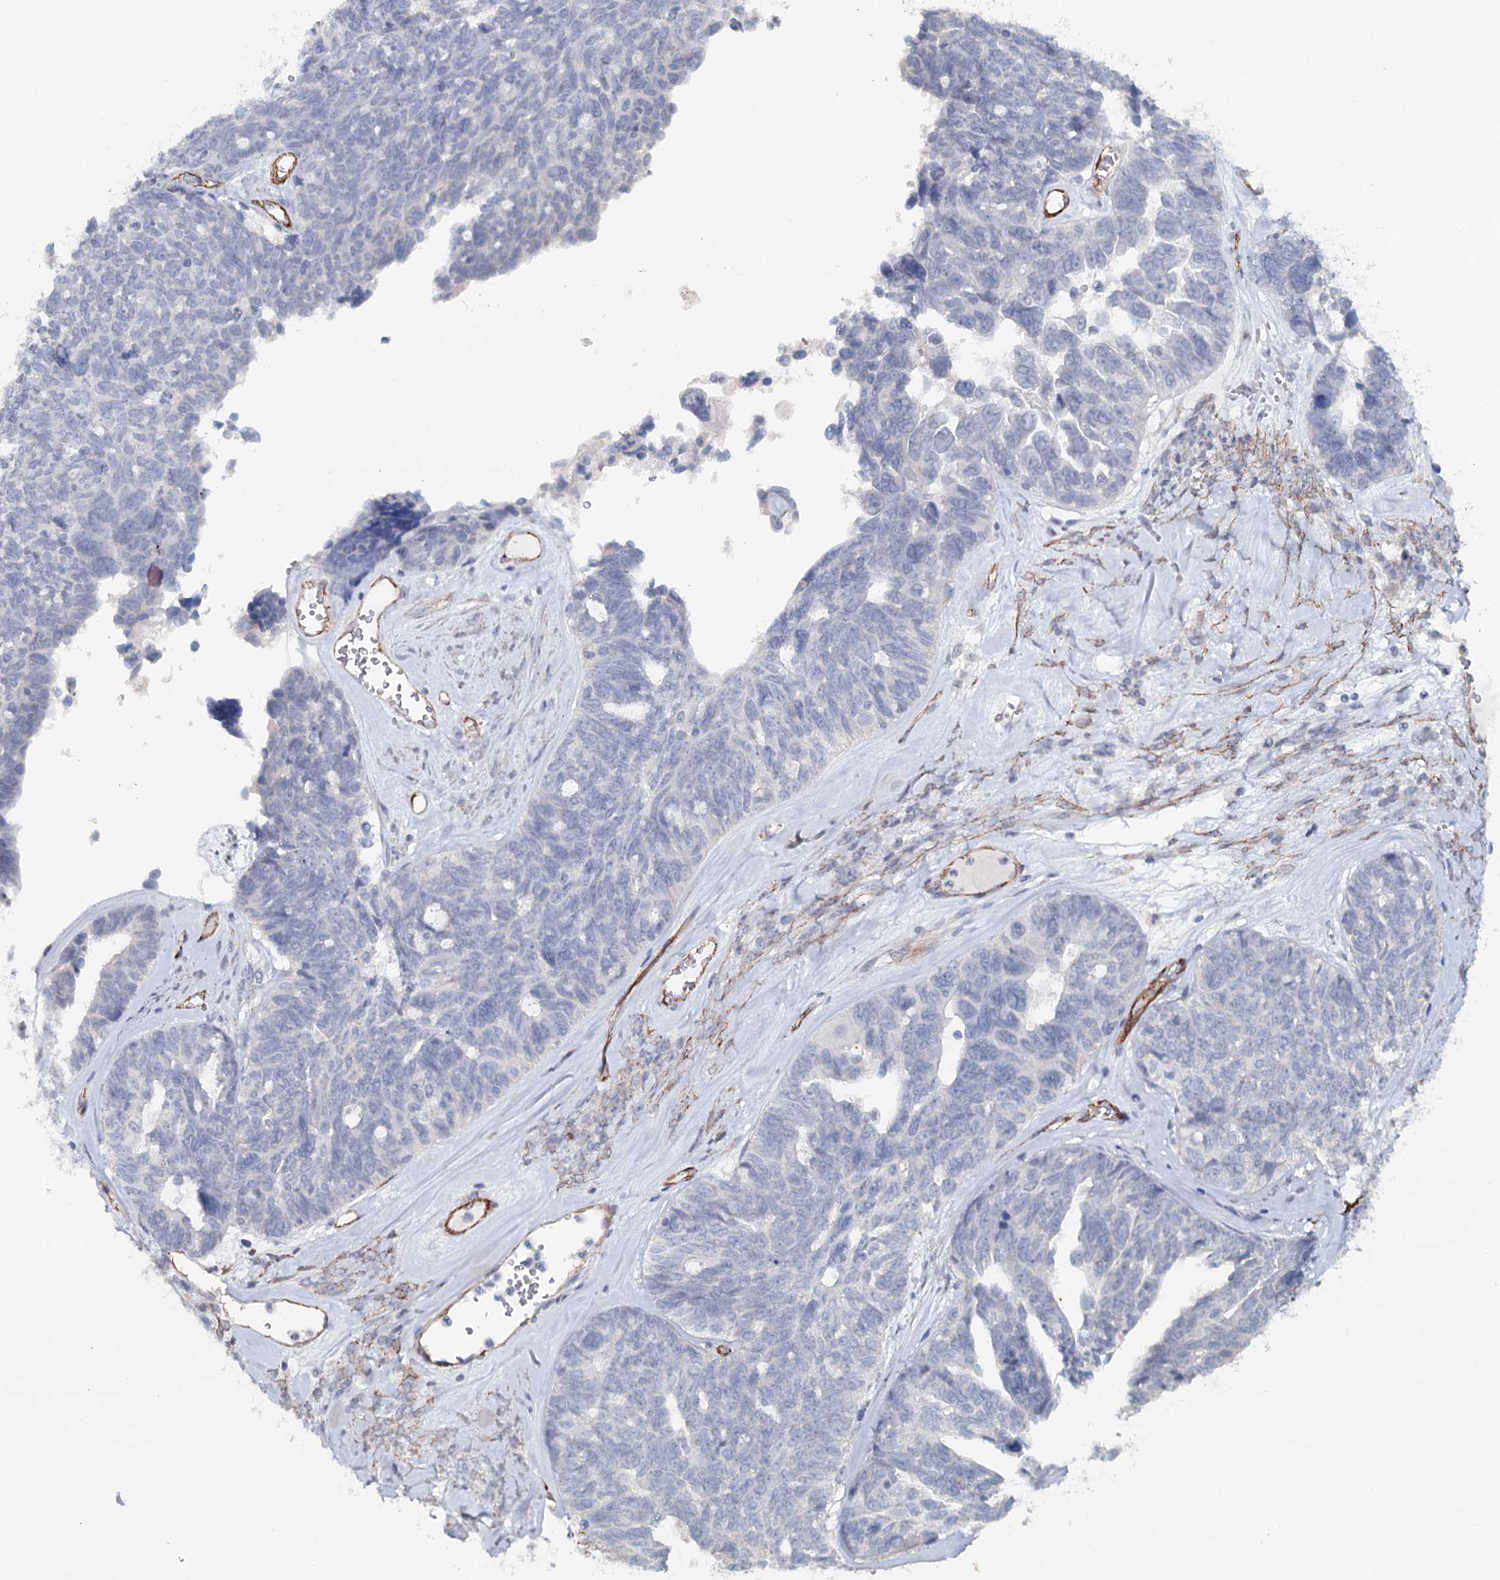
{"staining": {"intensity": "negative", "quantity": "none", "location": "none"}, "tissue": "ovarian cancer", "cell_type": "Tumor cells", "image_type": "cancer", "snomed": [{"axis": "morphology", "description": "Cystadenocarcinoma, serous, NOS"}, {"axis": "topography", "description": "Ovary"}], "caption": "This is an immunohistochemistry micrograph of human ovarian cancer. There is no positivity in tumor cells.", "gene": "SYNPO", "patient": {"sex": "female", "age": 79}}